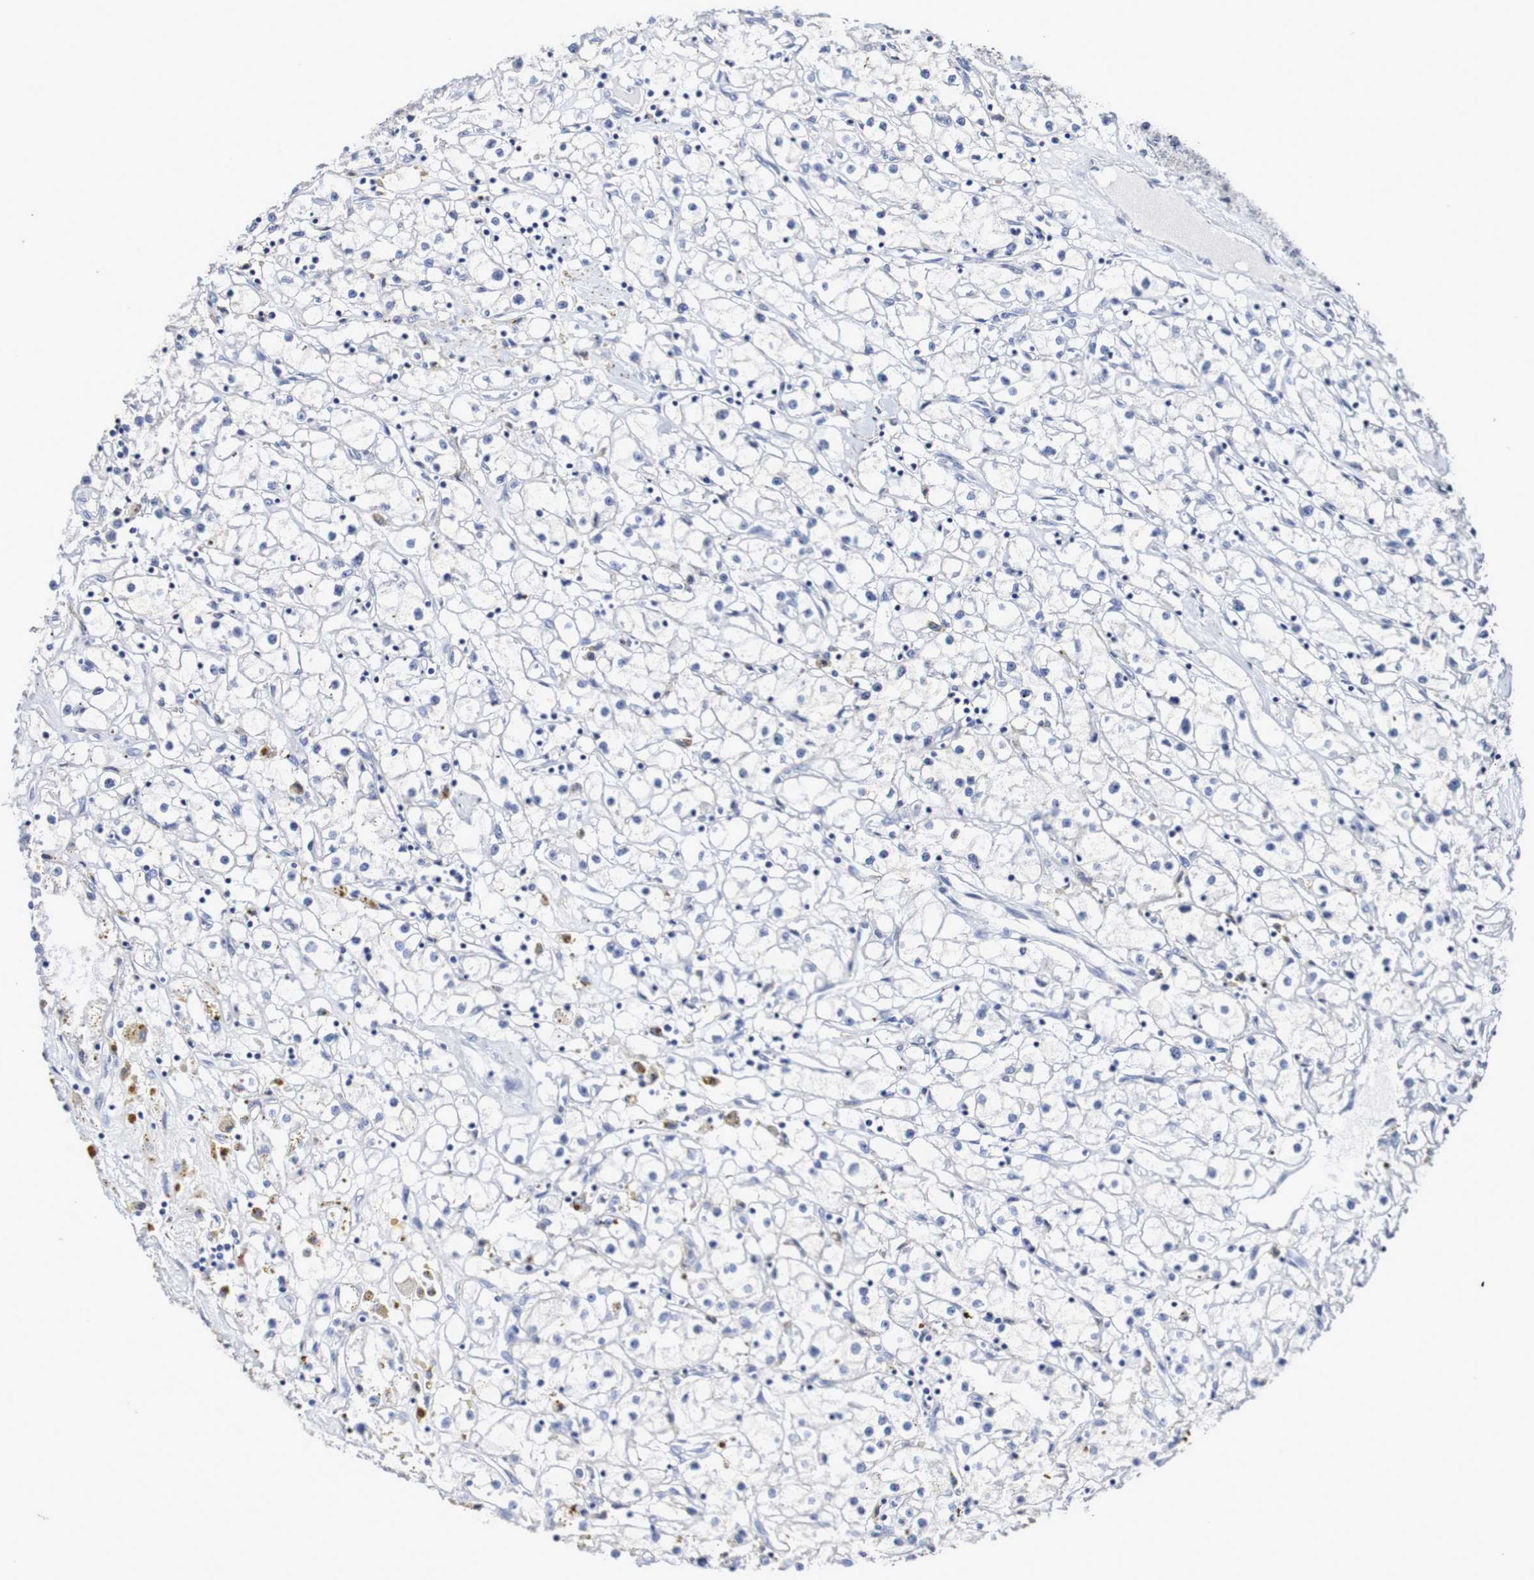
{"staining": {"intensity": "negative", "quantity": "none", "location": "none"}, "tissue": "renal cancer", "cell_type": "Tumor cells", "image_type": "cancer", "snomed": [{"axis": "morphology", "description": "Adenocarcinoma, NOS"}, {"axis": "topography", "description": "Kidney"}], "caption": "Tumor cells show no significant expression in renal cancer (adenocarcinoma).", "gene": "ACVR1C", "patient": {"sex": "male", "age": 56}}